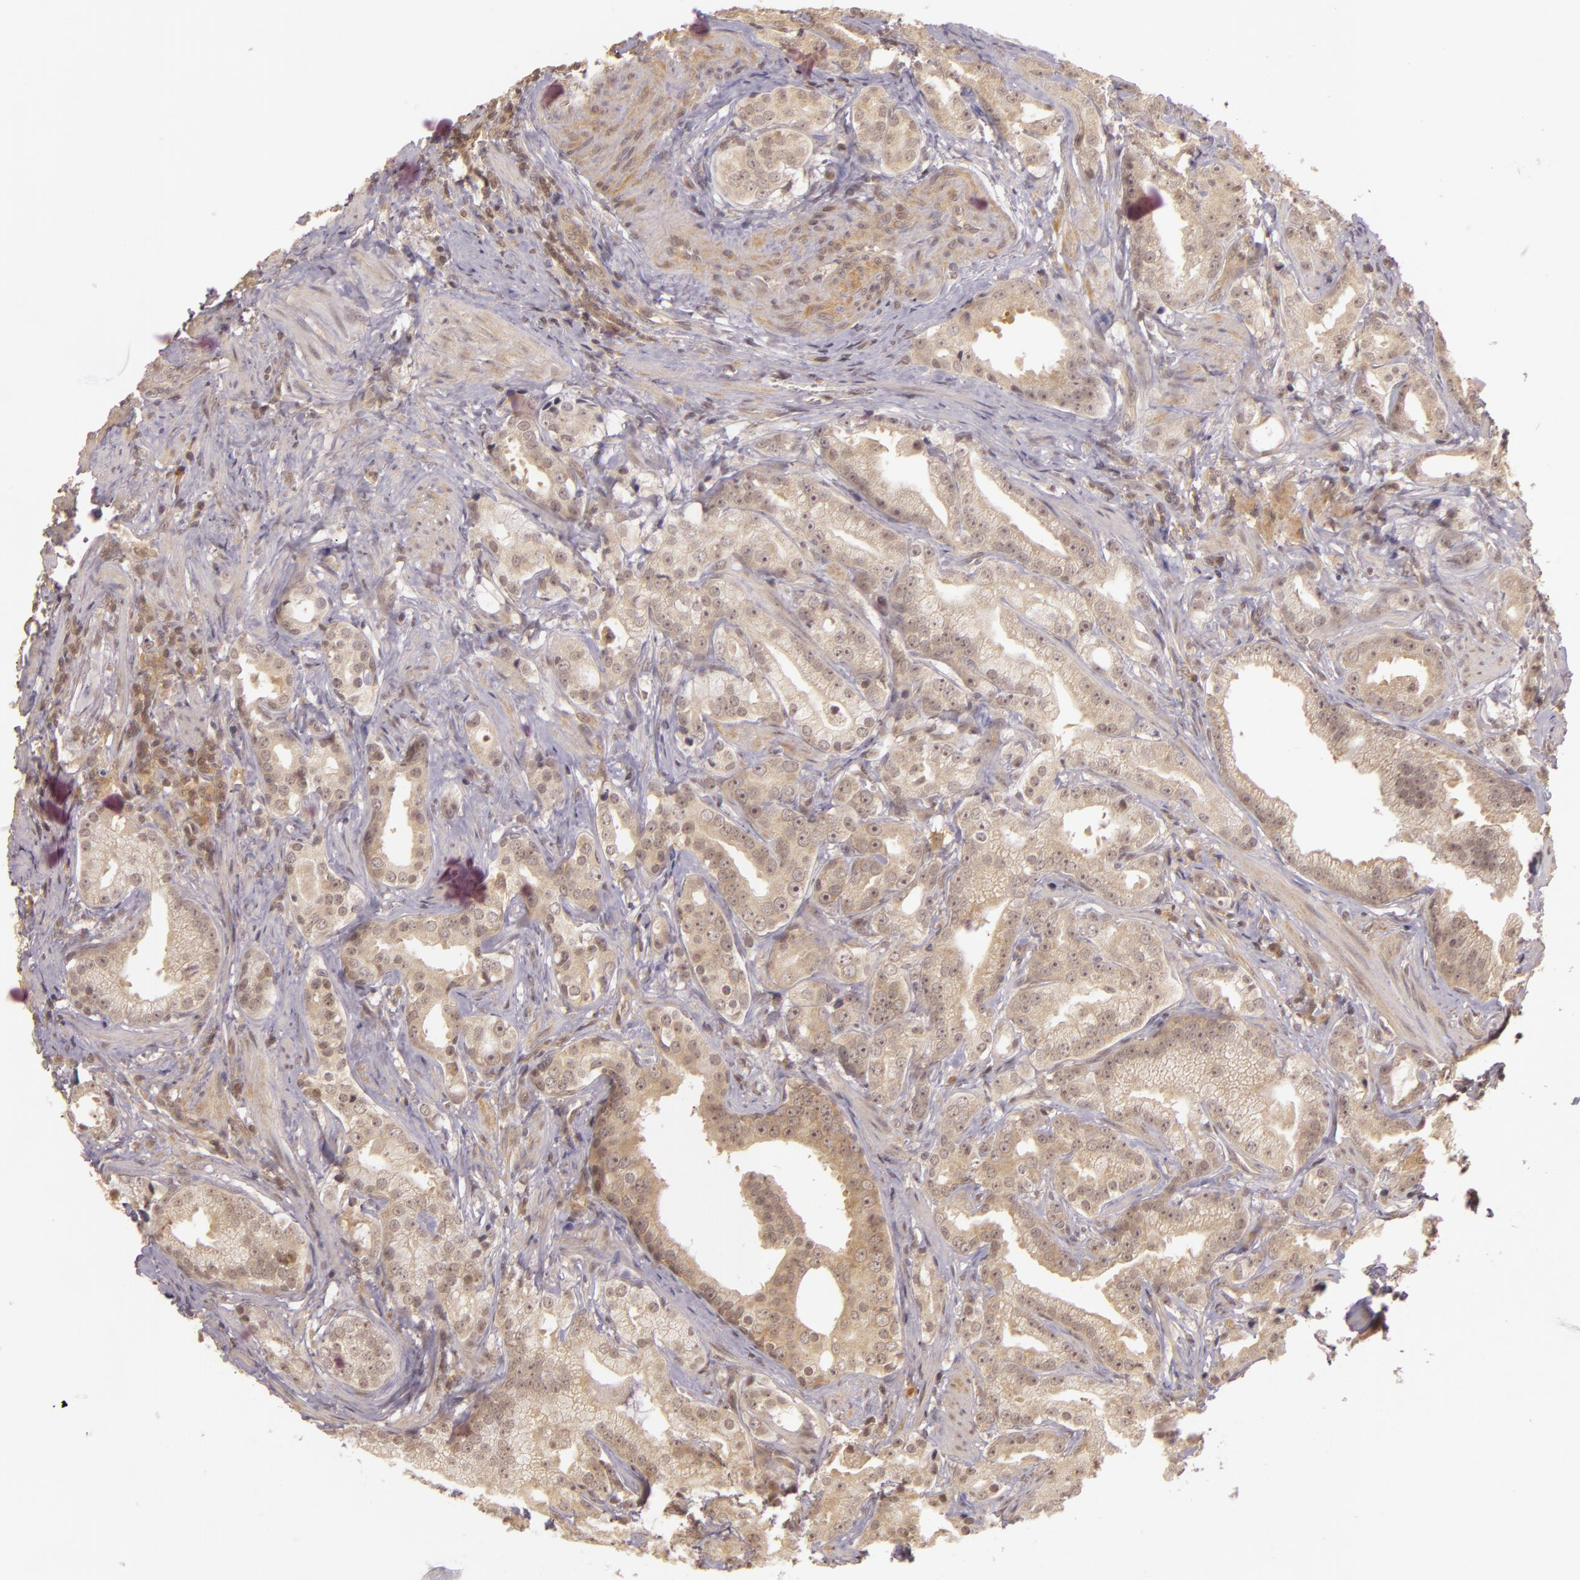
{"staining": {"intensity": "weak", "quantity": ">75%", "location": "cytoplasmic/membranous"}, "tissue": "prostate cancer", "cell_type": "Tumor cells", "image_type": "cancer", "snomed": [{"axis": "morphology", "description": "Adenocarcinoma, Low grade"}, {"axis": "topography", "description": "Prostate"}], "caption": "Human prostate low-grade adenocarcinoma stained with a brown dye demonstrates weak cytoplasmic/membranous positive positivity in approximately >75% of tumor cells.", "gene": "TXNRD2", "patient": {"sex": "male", "age": 59}}